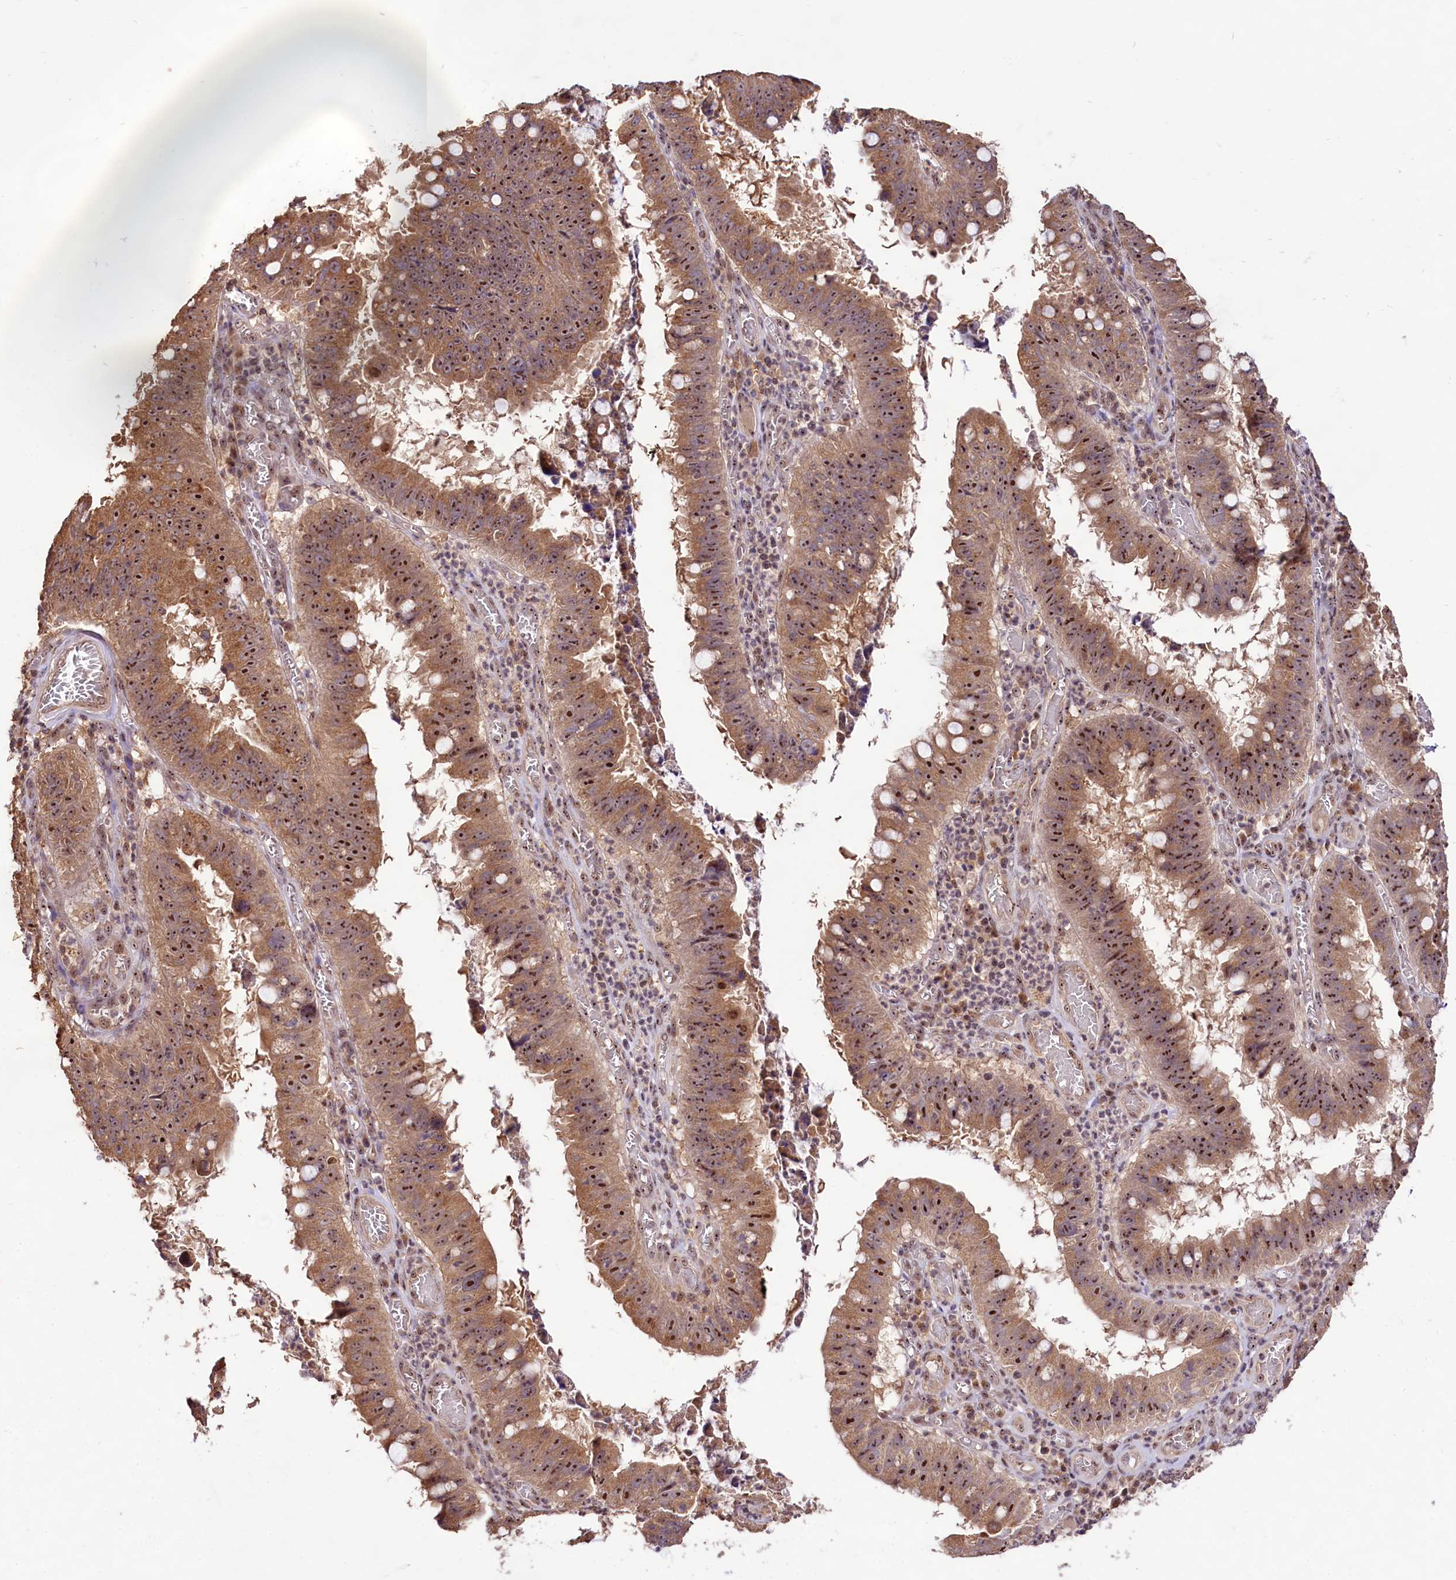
{"staining": {"intensity": "strong", "quantity": ">75%", "location": "cytoplasmic/membranous,nuclear"}, "tissue": "stomach cancer", "cell_type": "Tumor cells", "image_type": "cancer", "snomed": [{"axis": "morphology", "description": "Adenocarcinoma, NOS"}, {"axis": "topography", "description": "Stomach"}], "caption": "The immunohistochemical stain shows strong cytoplasmic/membranous and nuclear positivity in tumor cells of stomach adenocarcinoma tissue.", "gene": "RRP8", "patient": {"sex": "male", "age": 59}}